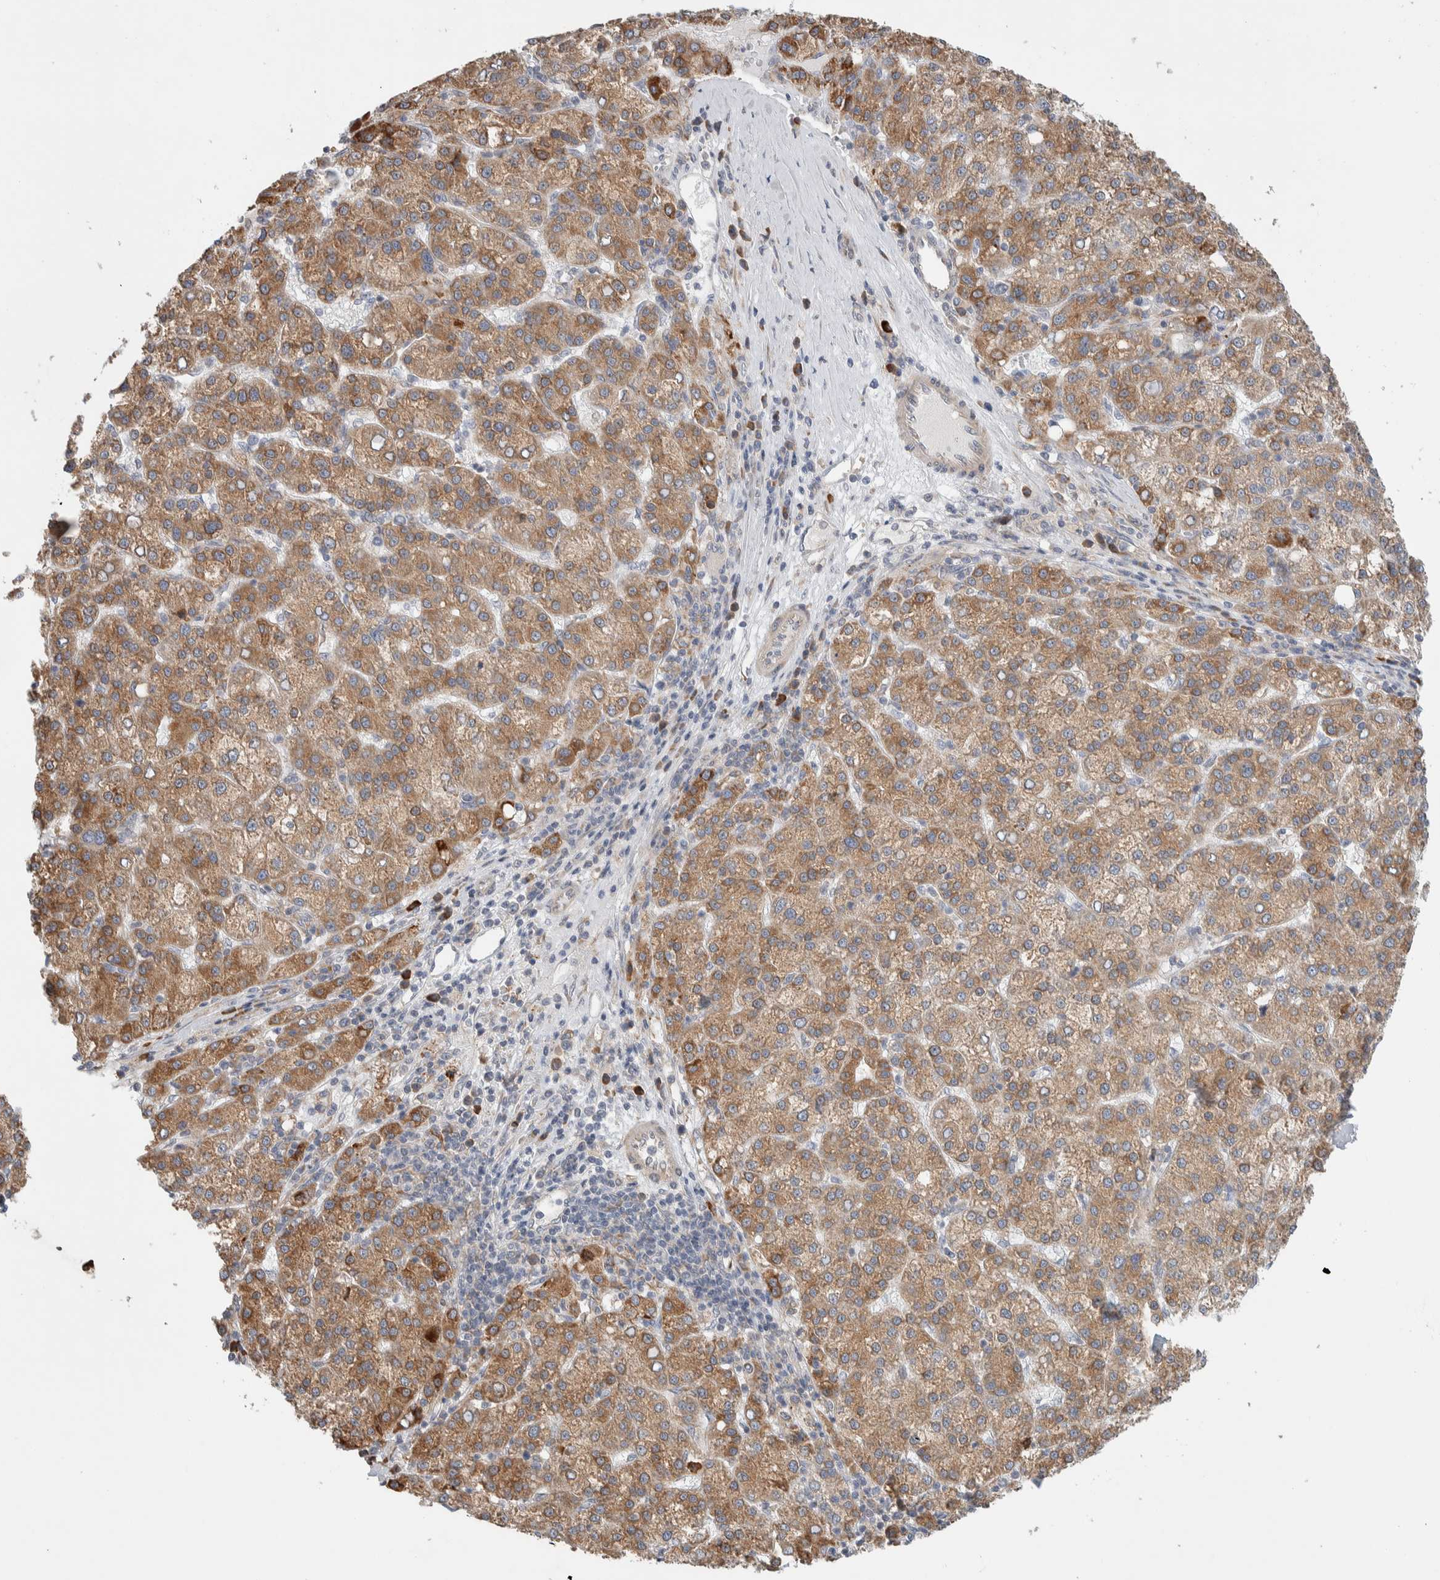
{"staining": {"intensity": "moderate", "quantity": ">75%", "location": "cytoplasmic/membranous"}, "tissue": "liver cancer", "cell_type": "Tumor cells", "image_type": "cancer", "snomed": [{"axis": "morphology", "description": "Carcinoma, Hepatocellular, NOS"}, {"axis": "topography", "description": "Liver"}], "caption": "Protein analysis of hepatocellular carcinoma (liver) tissue exhibits moderate cytoplasmic/membranous expression in about >75% of tumor cells.", "gene": "ADCY8", "patient": {"sex": "female", "age": 58}}